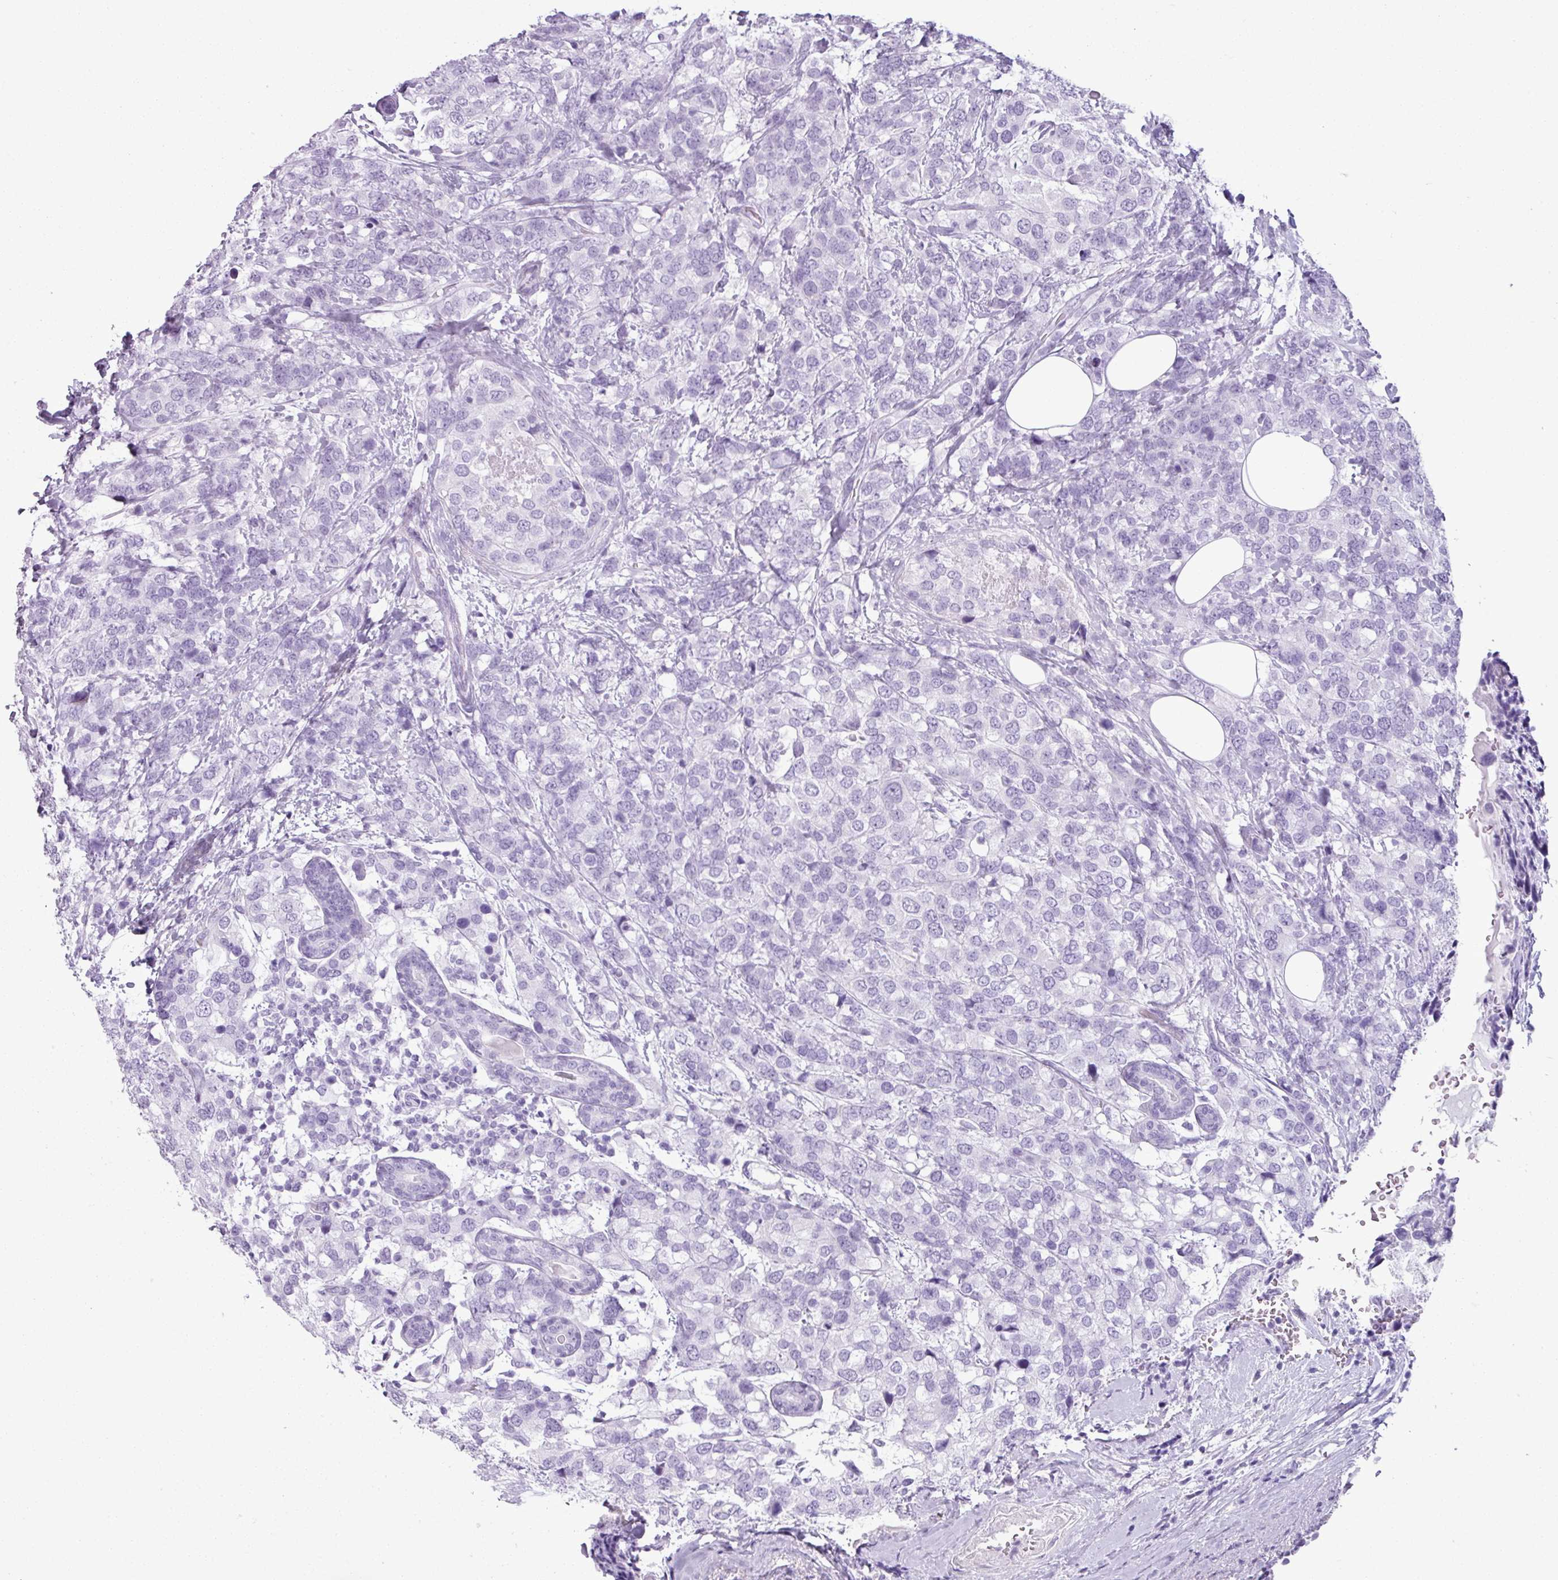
{"staining": {"intensity": "negative", "quantity": "none", "location": "none"}, "tissue": "breast cancer", "cell_type": "Tumor cells", "image_type": "cancer", "snomed": [{"axis": "morphology", "description": "Lobular carcinoma"}, {"axis": "topography", "description": "Breast"}], "caption": "Immunohistochemistry (IHC) photomicrograph of neoplastic tissue: human breast cancer stained with DAB (3,3'-diaminobenzidine) shows no significant protein staining in tumor cells.", "gene": "SCT", "patient": {"sex": "female", "age": 59}}